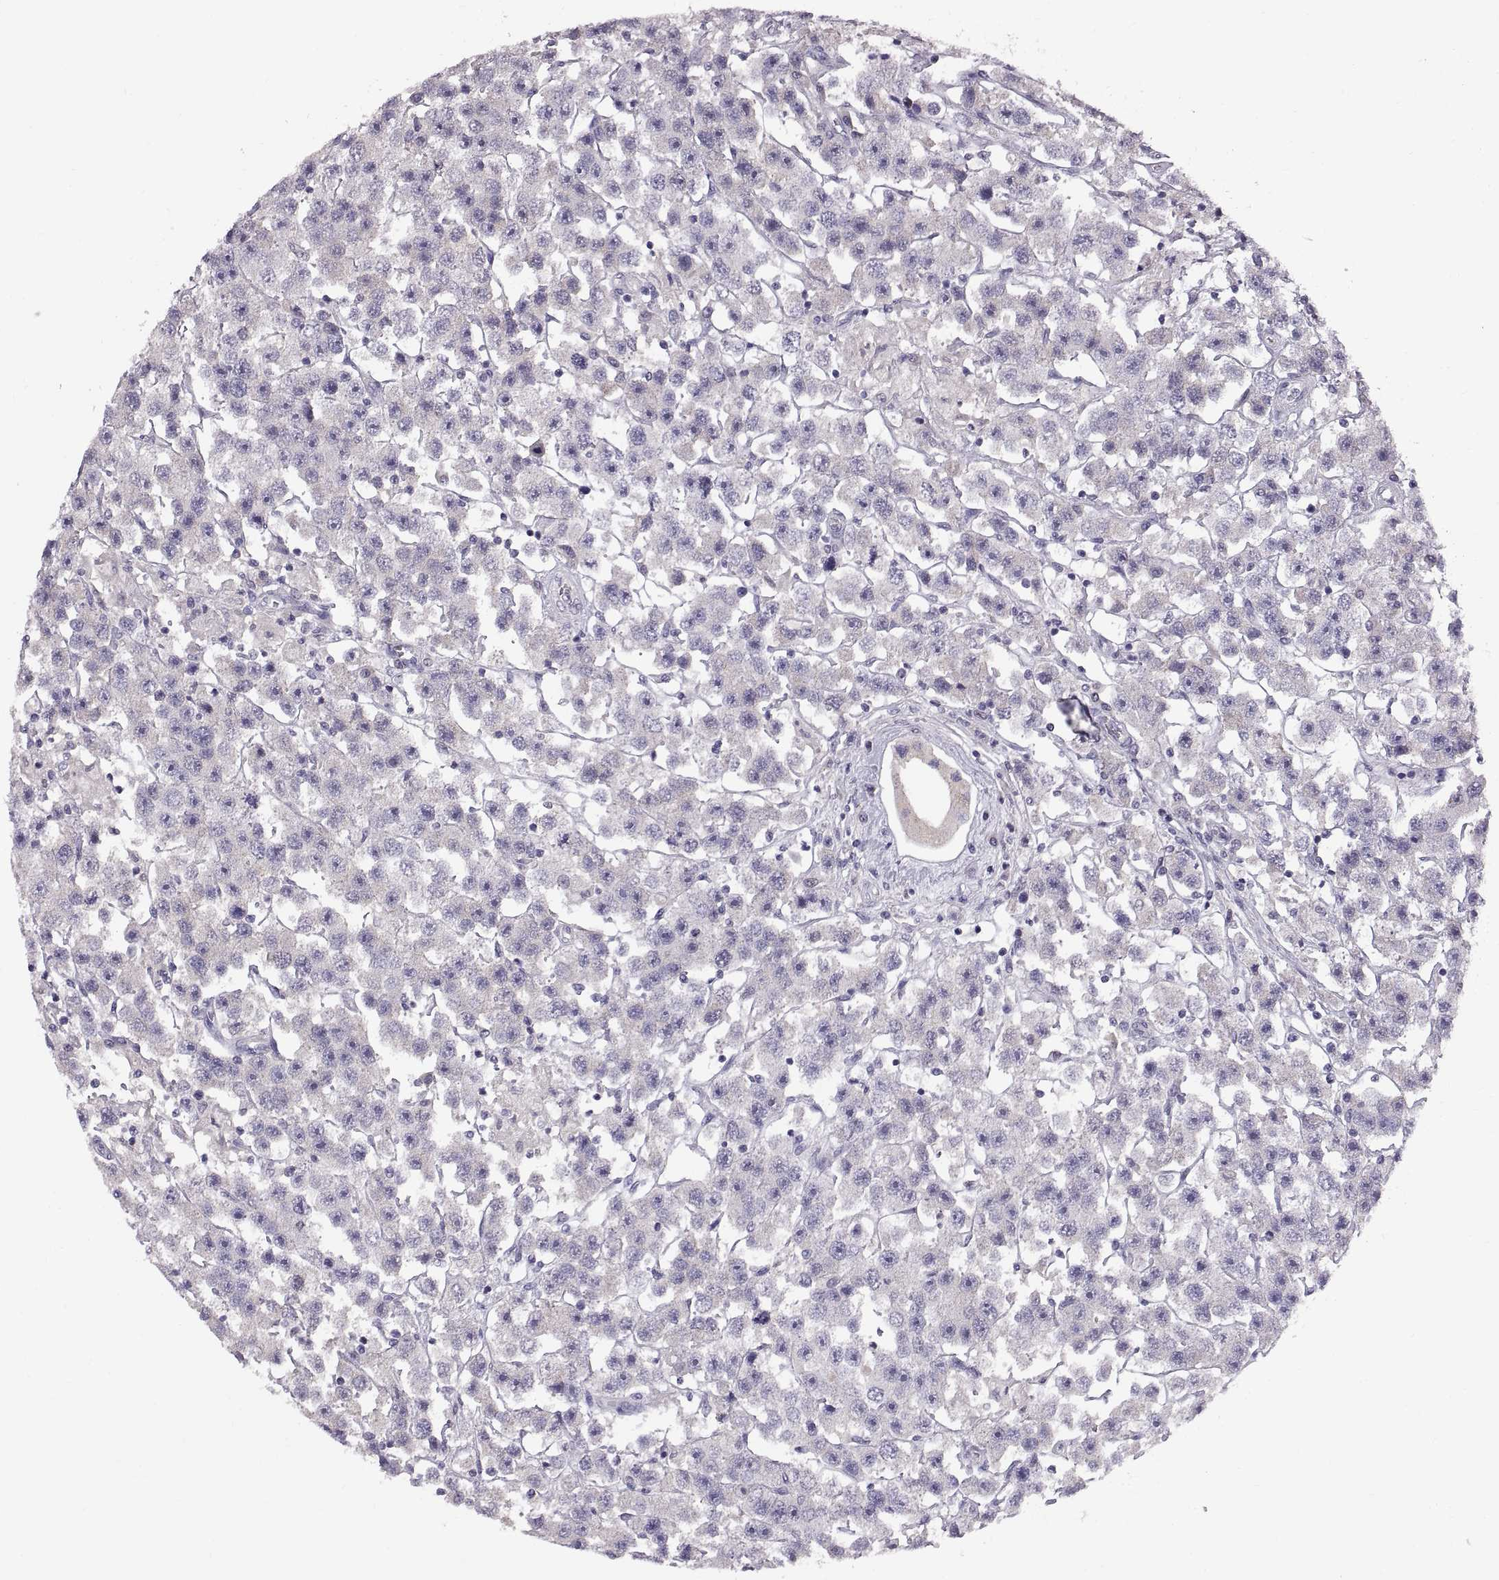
{"staining": {"intensity": "negative", "quantity": "none", "location": "none"}, "tissue": "testis cancer", "cell_type": "Tumor cells", "image_type": "cancer", "snomed": [{"axis": "morphology", "description": "Seminoma, NOS"}, {"axis": "topography", "description": "Testis"}], "caption": "Seminoma (testis) was stained to show a protein in brown. There is no significant expression in tumor cells.", "gene": "WFDC8", "patient": {"sex": "male", "age": 45}}